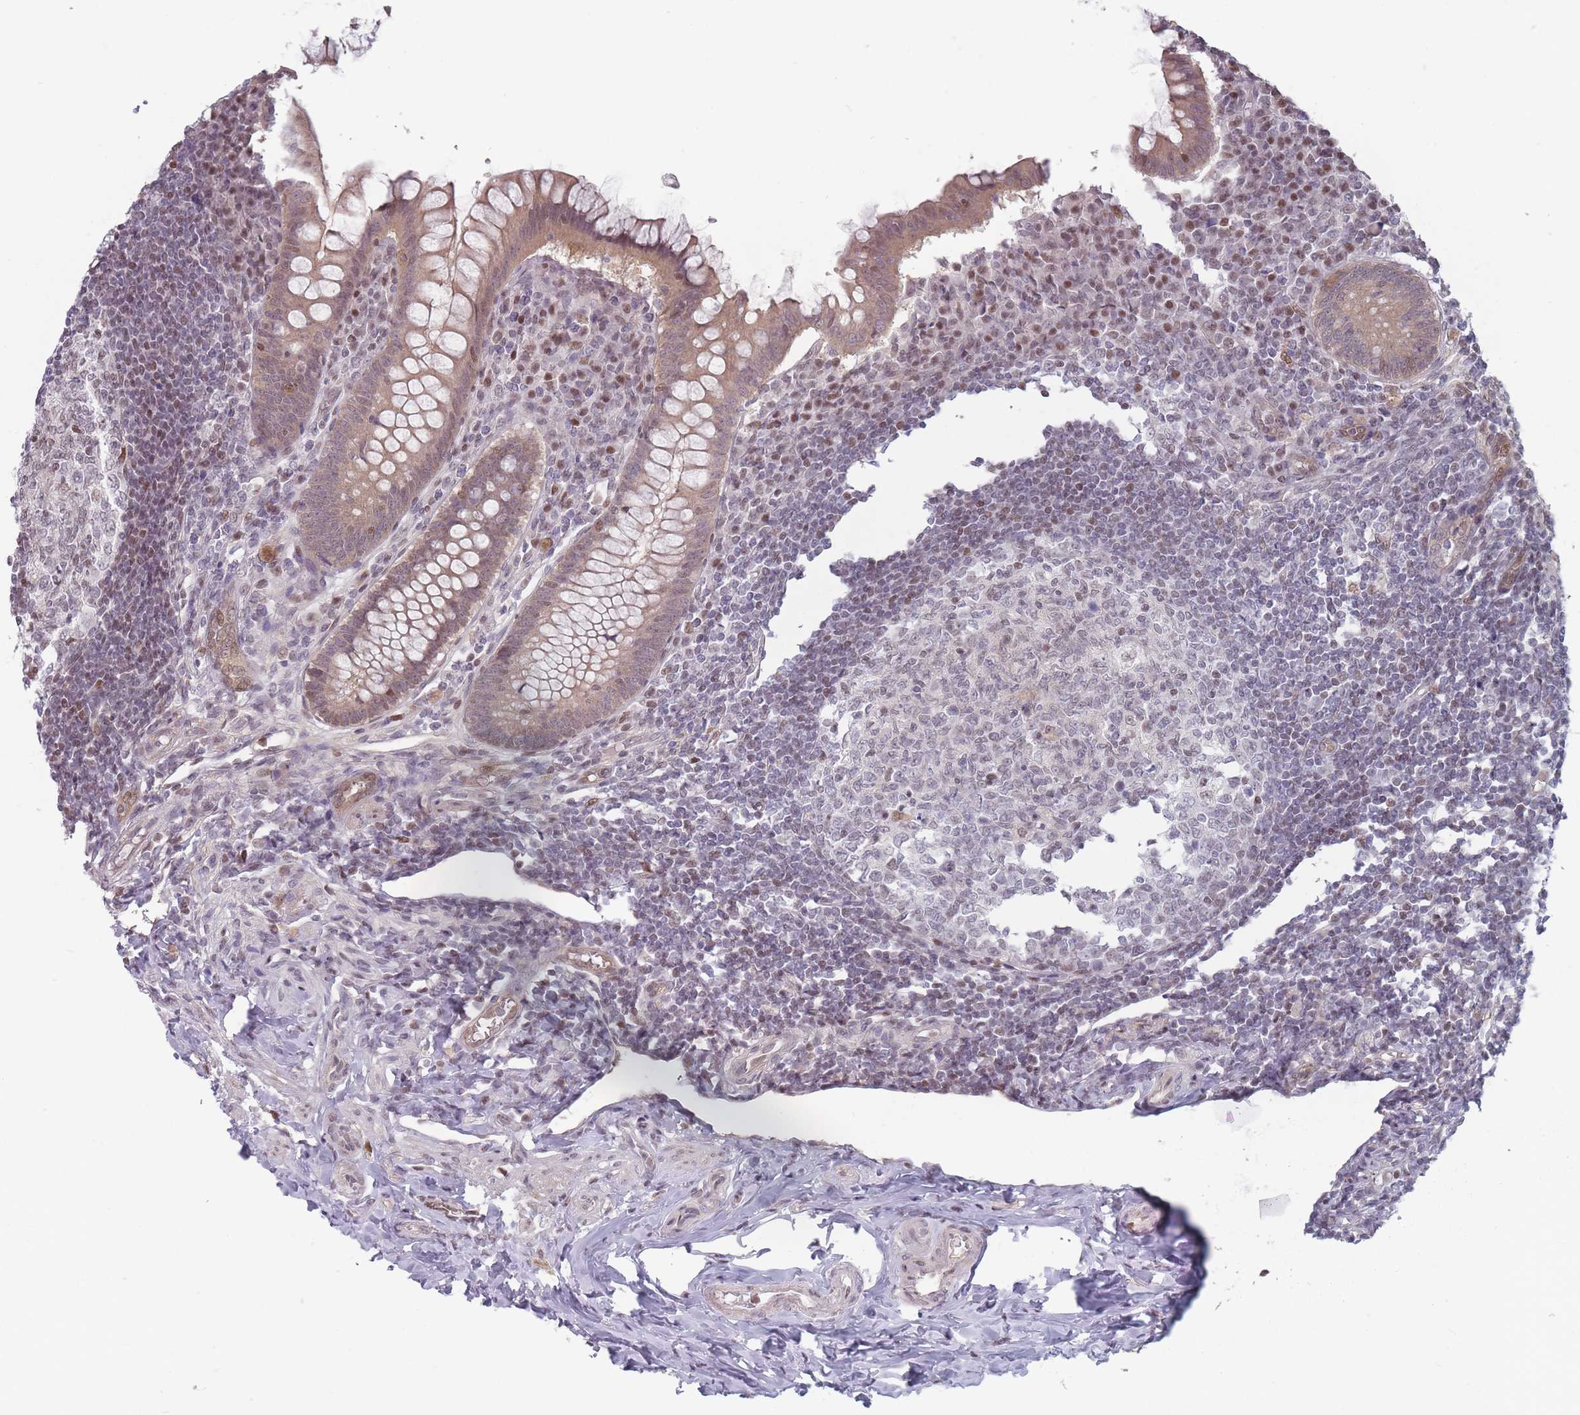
{"staining": {"intensity": "moderate", "quantity": ">75%", "location": "cytoplasmic/membranous,nuclear"}, "tissue": "appendix", "cell_type": "Glandular cells", "image_type": "normal", "snomed": [{"axis": "morphology", "description": "Normal tissue, NOS"}, {"axis": "topography", "description": "Appendix"}], "caption": "DAB (3,3'-diaminobenzidine) immunohistochemical staining of benign human appendix reveals moderate cytoplasmic/membranous,nuclear protein staining in about >75% of glandular cells. (Stains: DAB (3,3'-diaminobenzidine) in brown, nuclei in blue, Microscopy: brightfield microscopy at high magnification).", "gene": "SH3BGRL2", "patient": {"sex": "female", "age": 33}}